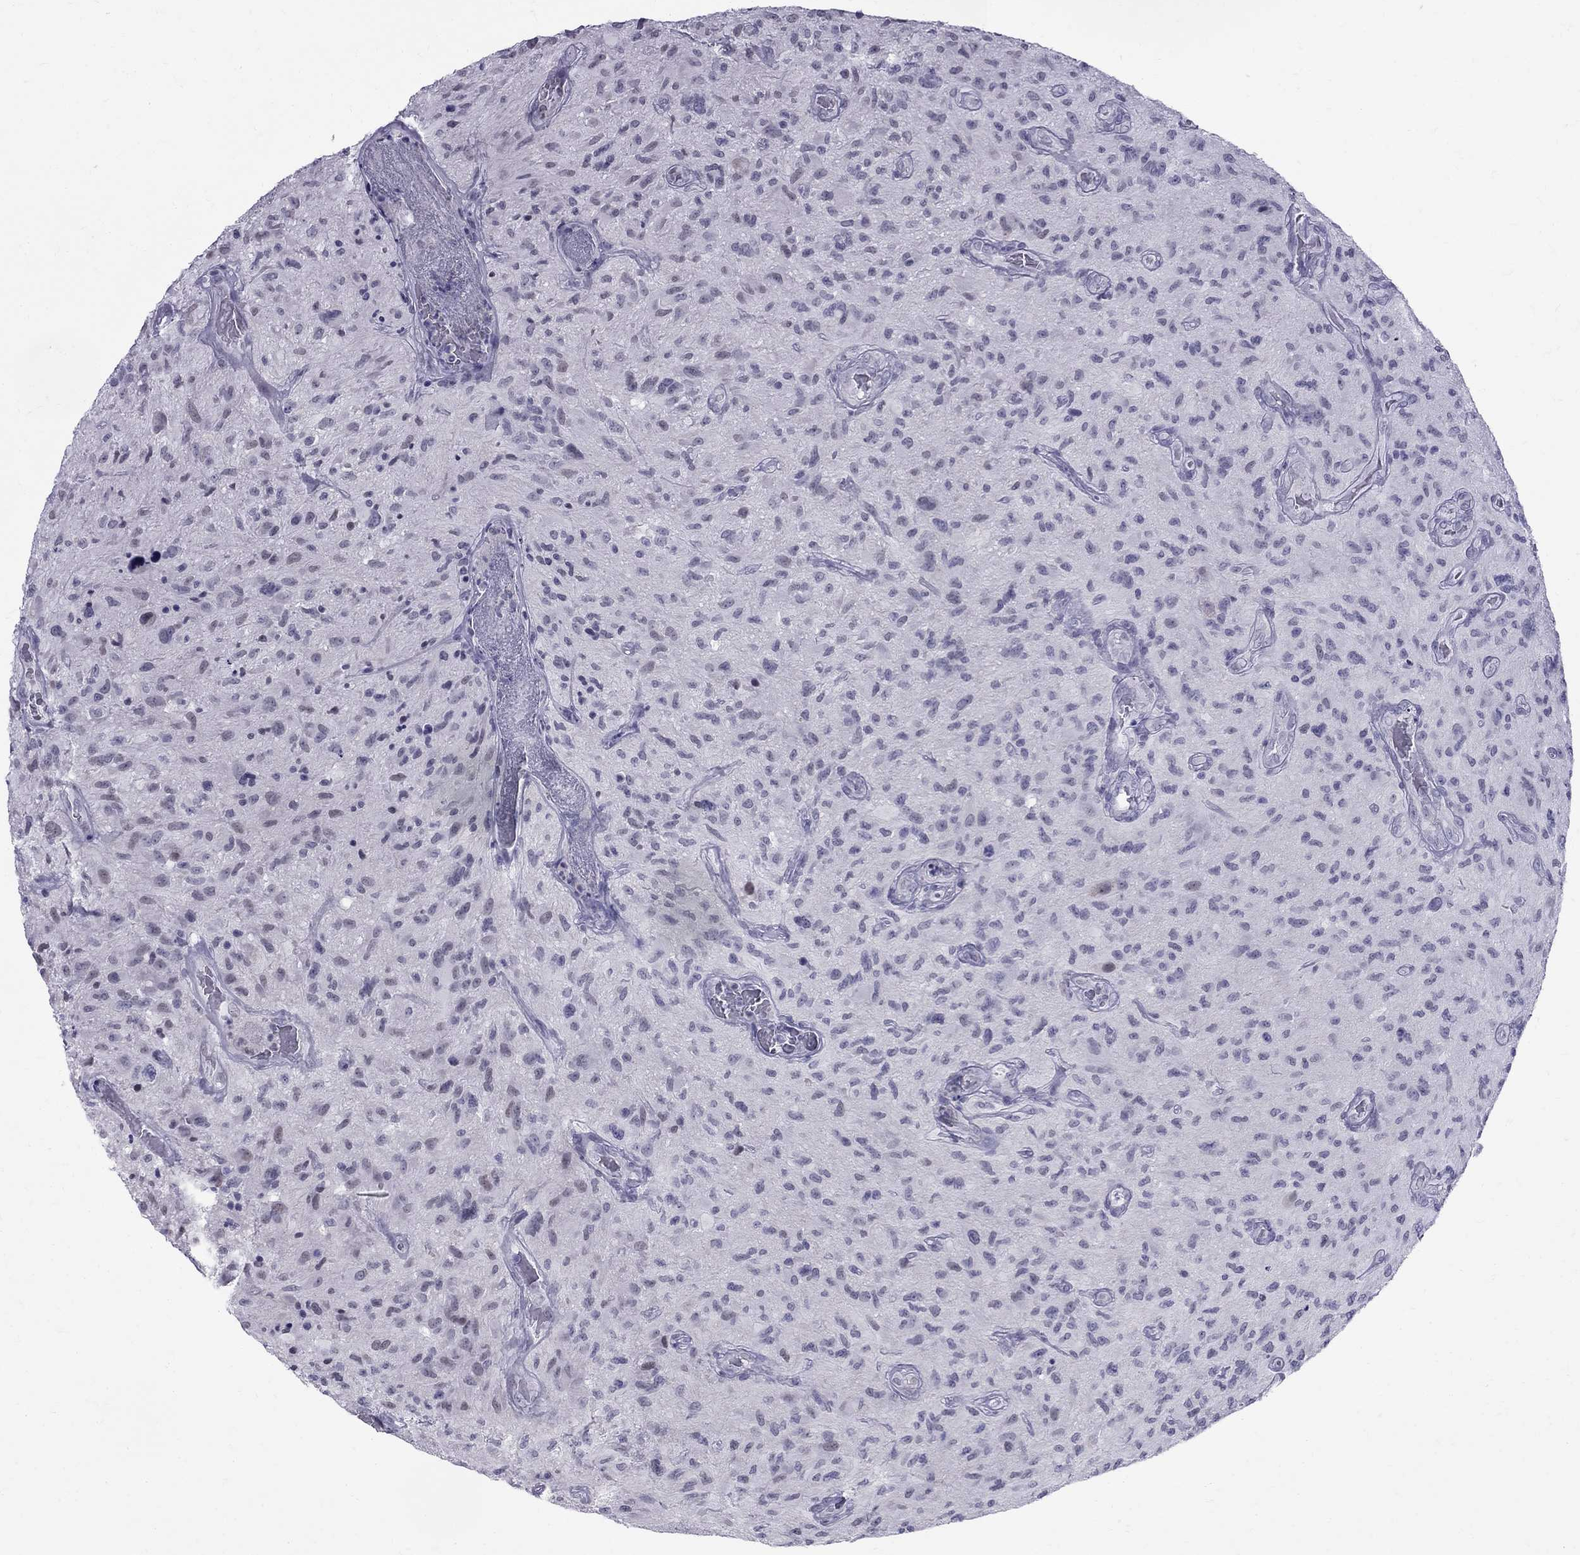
{"staining": {"intensity": "negative", "quantity": "none", "location": "none"}, "tissue": "glioma", "cell_type": "Tumor cells", "image_type": "cancer", "snomed": [{"axis": "morphology", "description": "Glioma, malignant, NOS"}, {"axis": "morphology", "description": "Glioma, malignant, High grade"}, {"axis": "topography", "description": "Brain"}], "caption": "Malignant glioma (high-grade) was stained to show a protein in brown. There is no significant staining in tumor cells.", "gene": "MUC15", "patient": {"sex": "female", "age": 71}}